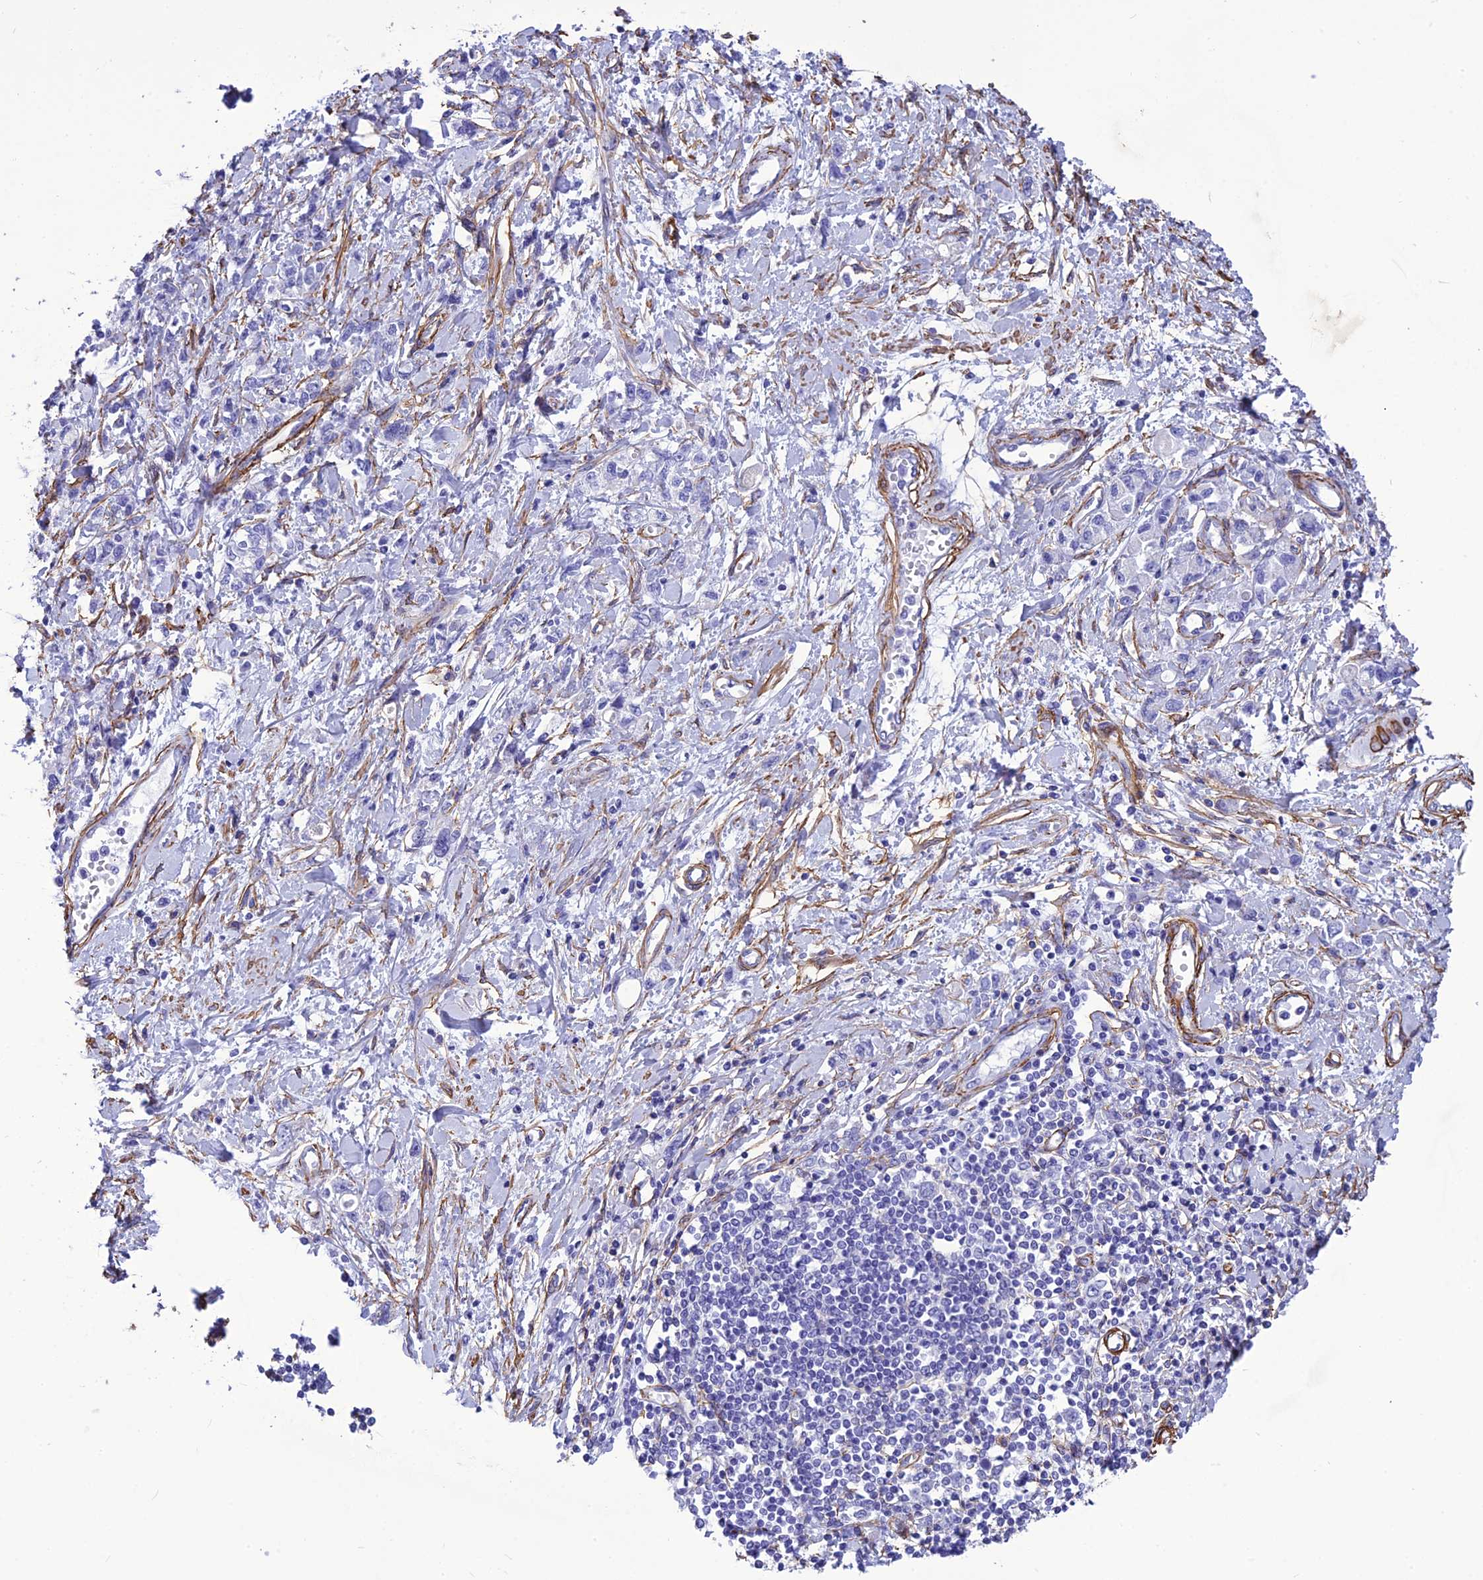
{"staining": {"intensity": "negative", "quantity": "none", "location": "none"}, "tissue": "stomach cancer", "cell_type": "Tumor cells", "image_type": "cancer", "snomed": [{"axis": "morphology", "description": "Adenocarcinoma, NOS"}, {"axis": "topography", "description": "Stomach"}], "caption": "High power microscopy photomicrograph of an IHC histopathology image of stomach cancer, revealing no significant positivity in tumor cells.", "gene": "NKD1", "patient": {"sex": "female", "age": 76}}